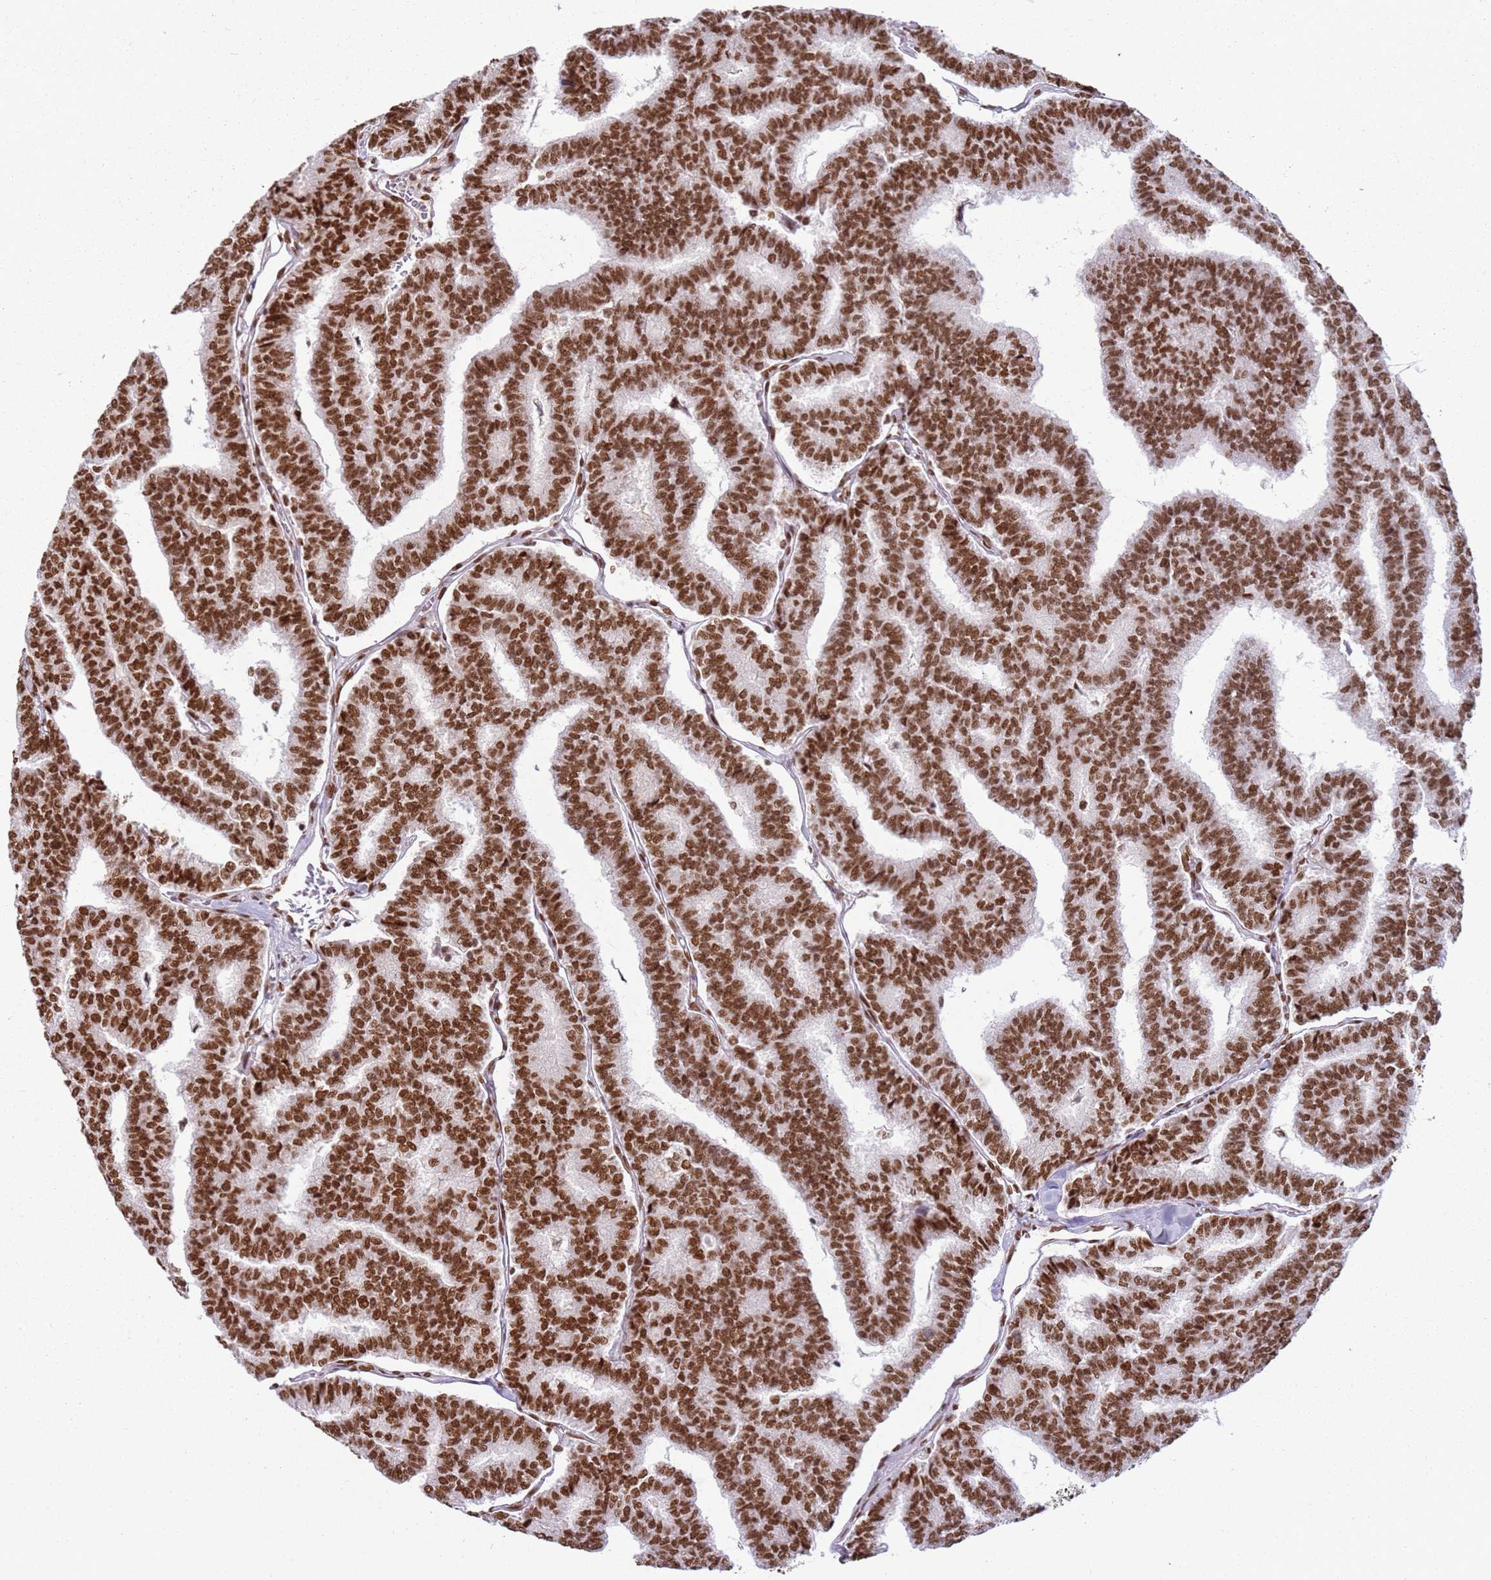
{"staining": {"intensity": "strong", "quantity": ">75%", "location": "nuclear"}, "tissue": "thyroid cancer", "cell_type": "Tumor cells", "image_type": "cancer", "snomed": [{"axis": "morphology", "description": "Papillary adenocarcinoma, NOS"}, {"axis": "topography", "description": "Thyroid gland"}], "caption": "An immunohistochemistry image of neoplastic tissue is shown. Protein staining in brown shows strong nuclear positivity in thyroid papillary adenocarcinoma within tumor cells.", "gene": "TENT4A", "patient": {"sex": "female", "age": 35}}